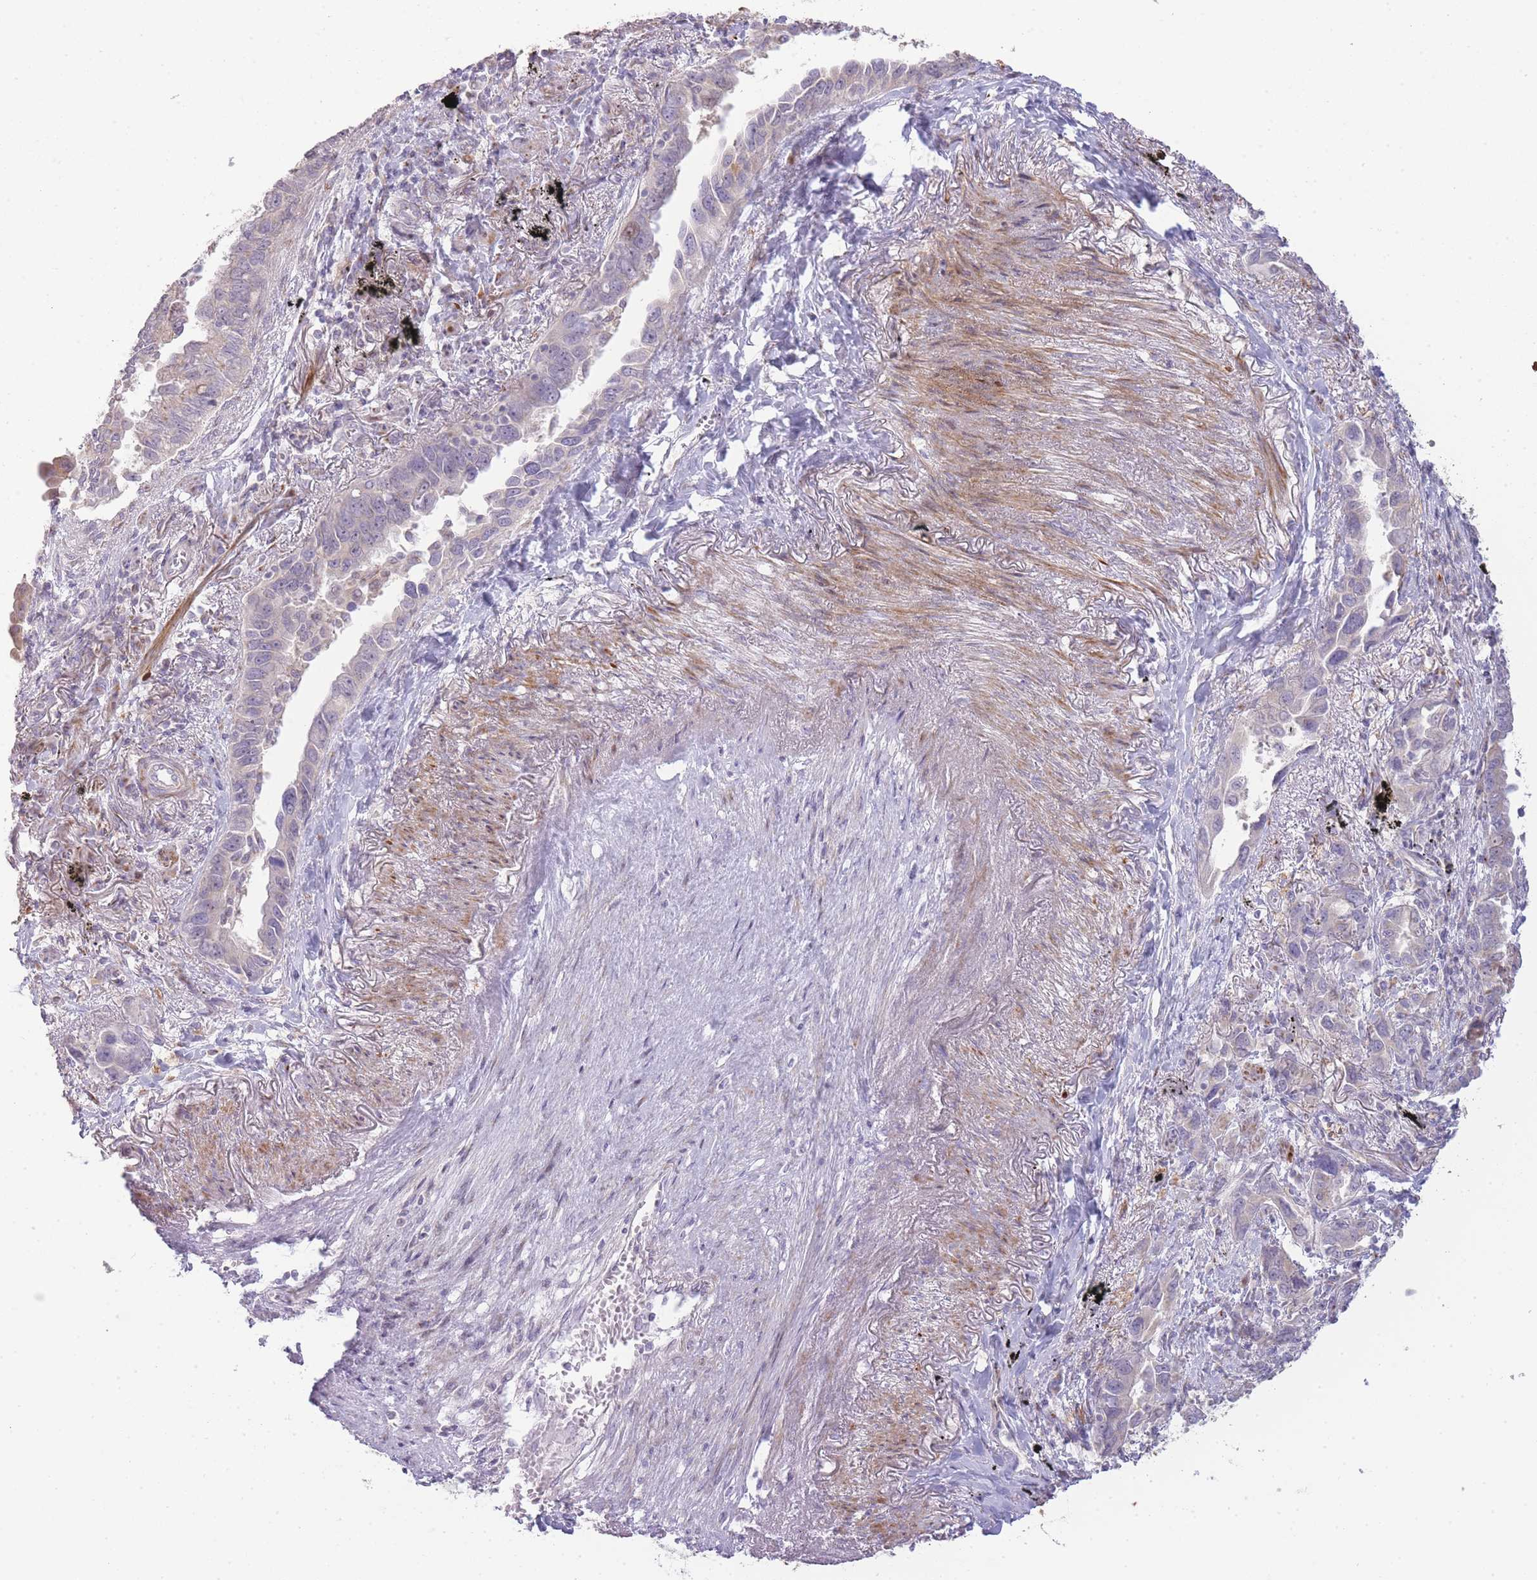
{"staining": {"intensity": "negative", "quantity": "none", "location": "none"}, "tissue": "lung cancer", "cell_type": "Tumor cells", "image_type": "cancer", "snomed": [{"axis": "morphology", "description": "Adenocarcinoma, NOS"}, {"axis": "topography", "description": "Lung"}], "caption": "This is an immunohistochemistry (IHC) photomicrograph of lung cancer (adenocarcinoma). There is no expression in tumor cells.", "gene": "PPP3R2", "patient": {"sex": "male", "age": 67}}